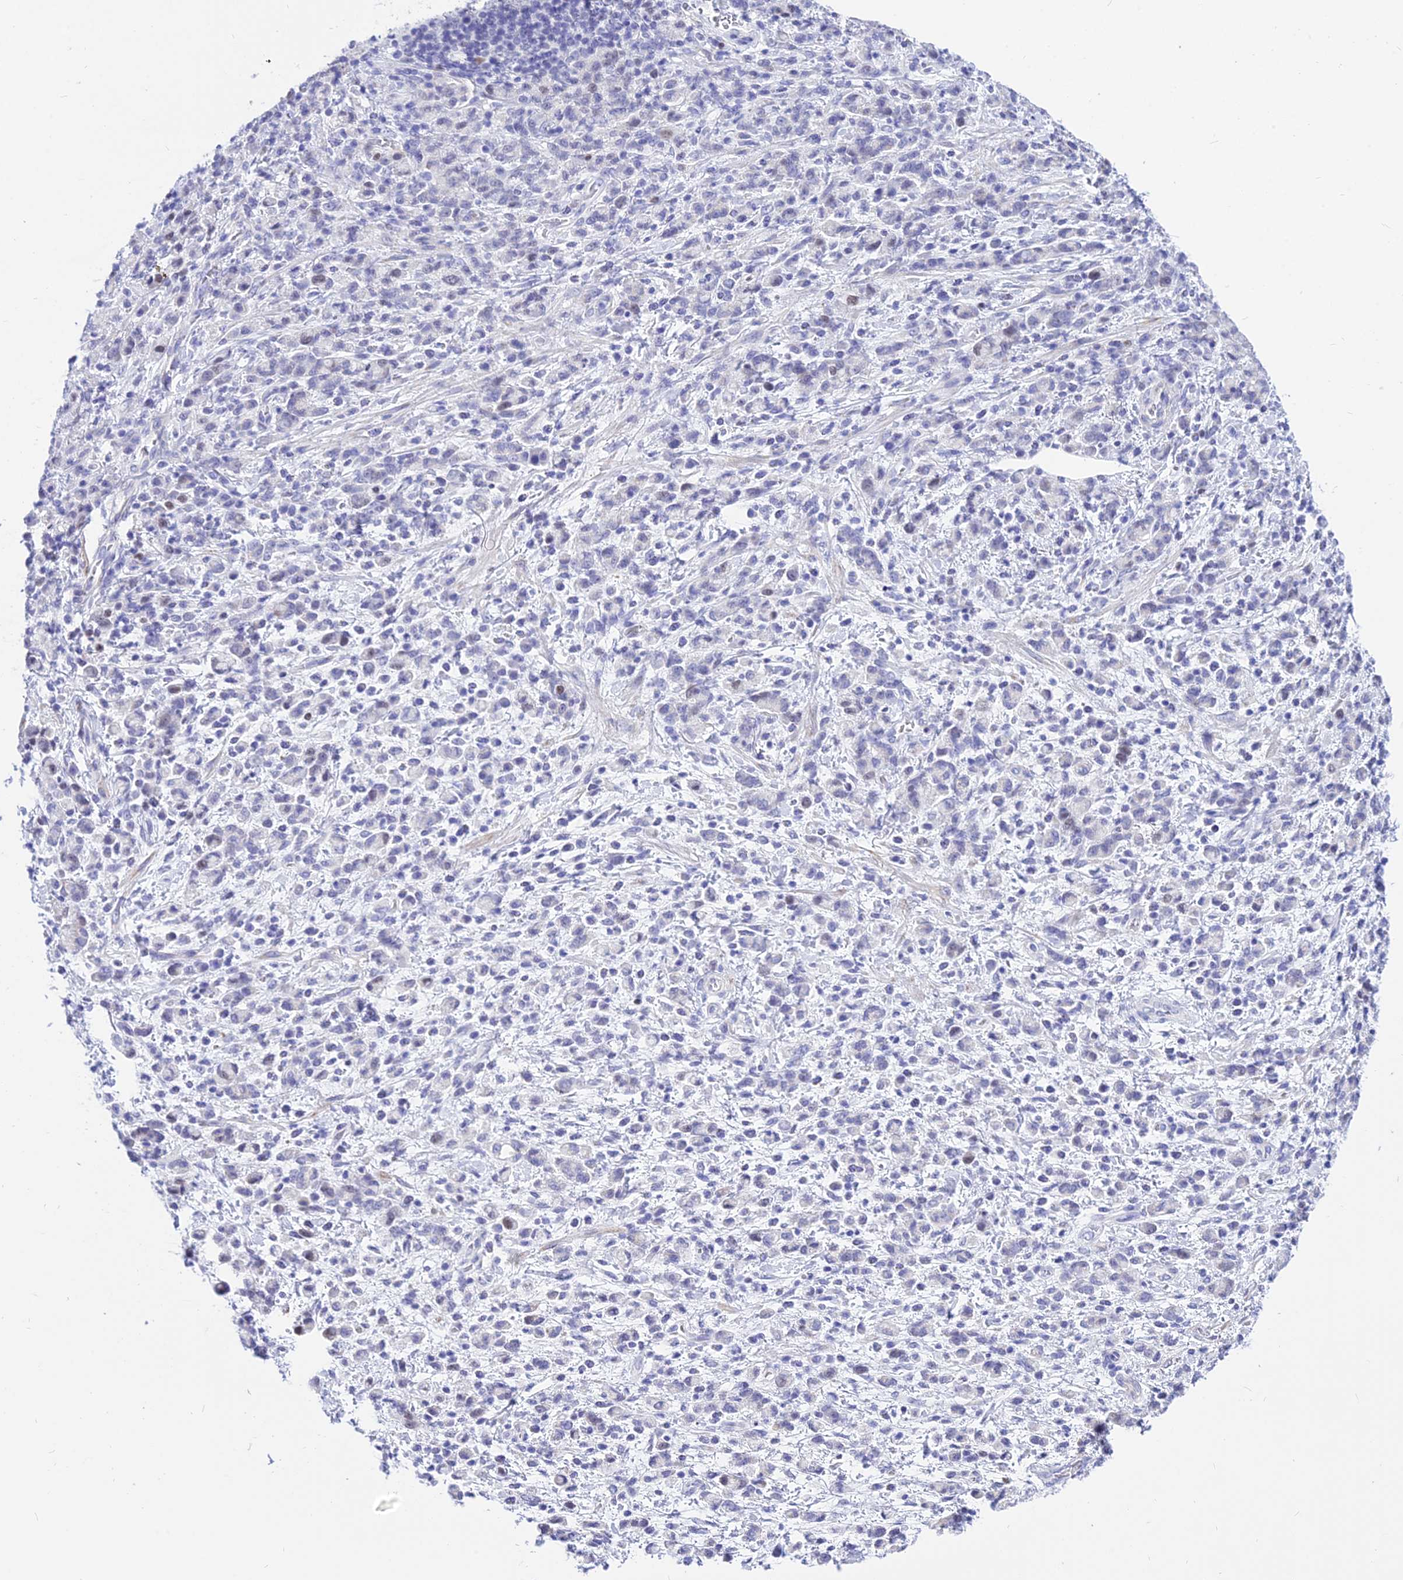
{"staining": {"intensity": "negative", "quantity": "none", "location": "none"}, "tissue": "stomach cancer", "cell_type": "Tumor cells", "image_type": "cancer", "snomed": [{"axis": "morphology", "description": "Adenocarcinoma, NOS"}, {"axis": "topography", "description": "Stomach"}], "caption": "This image is of adenocarcinoma (stomach) stained with immunohistochemistry (IHC) to label a protein in brown with the nuclei are counter-stained blue. There is no expression in tumor cells.", "gene": "DEFB107A", "patient": {"sex": "male", "age": 77}}